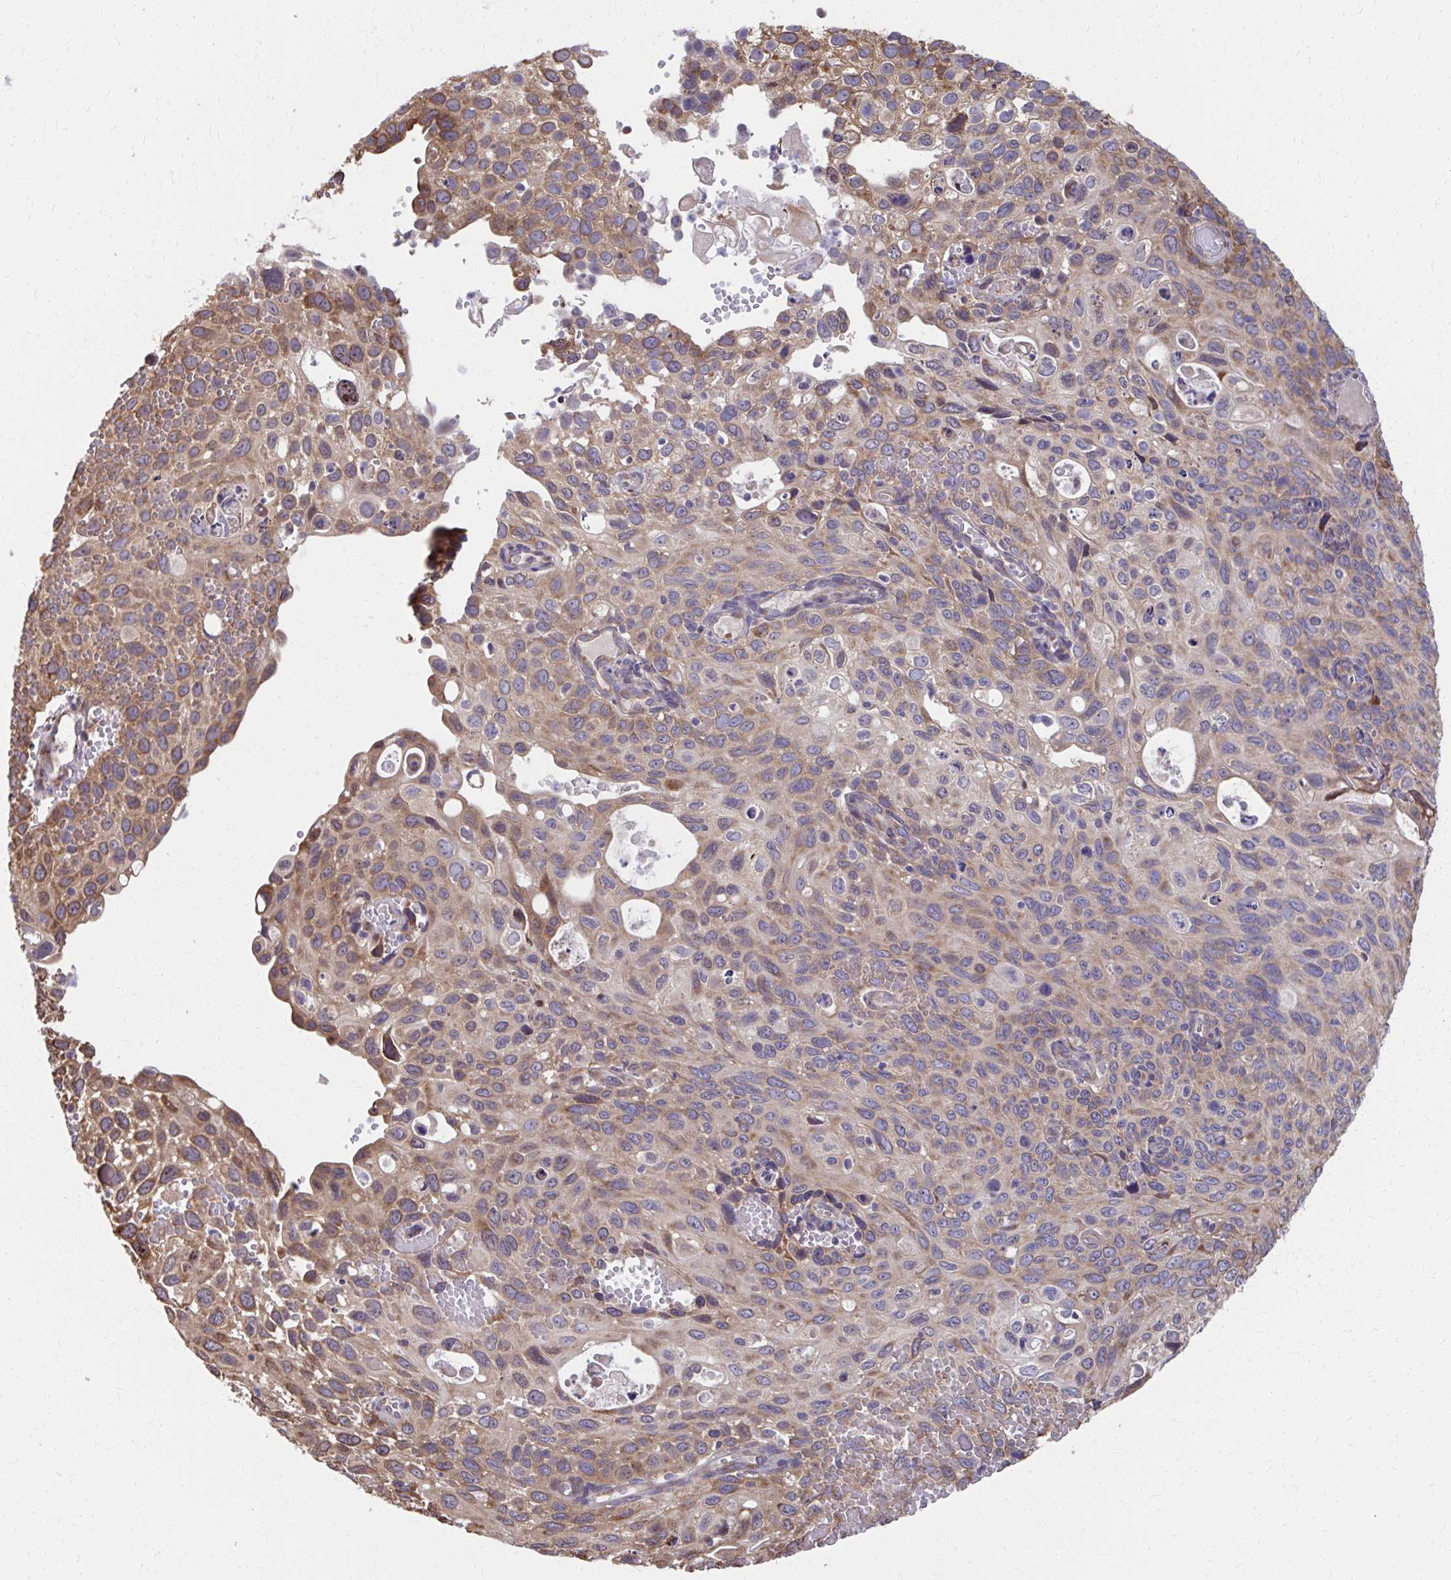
{"staining": {"intensity": "moderate", "quantity": "25%-75%", "location": "cytoplasmic/membranous"}, "tissue": "cervical cancer", "cell_type": "Tumor cells", "image_type": "cancer", "snomed": [{"axis": "morphology", "description": "Squamous cell carcinoma, NOS"}, {"axis": "topography", "description": "Cervix"}], "caption": "Squamous cell carcinoma (cervical) was stained to show a protein in brown. There is medium levels of moderate cytoplasmic/membranous expression in approximately 25%-75% of tumor cells.", "gene": "ZNF778", "patient": {"sex": "female", "age": 70}}